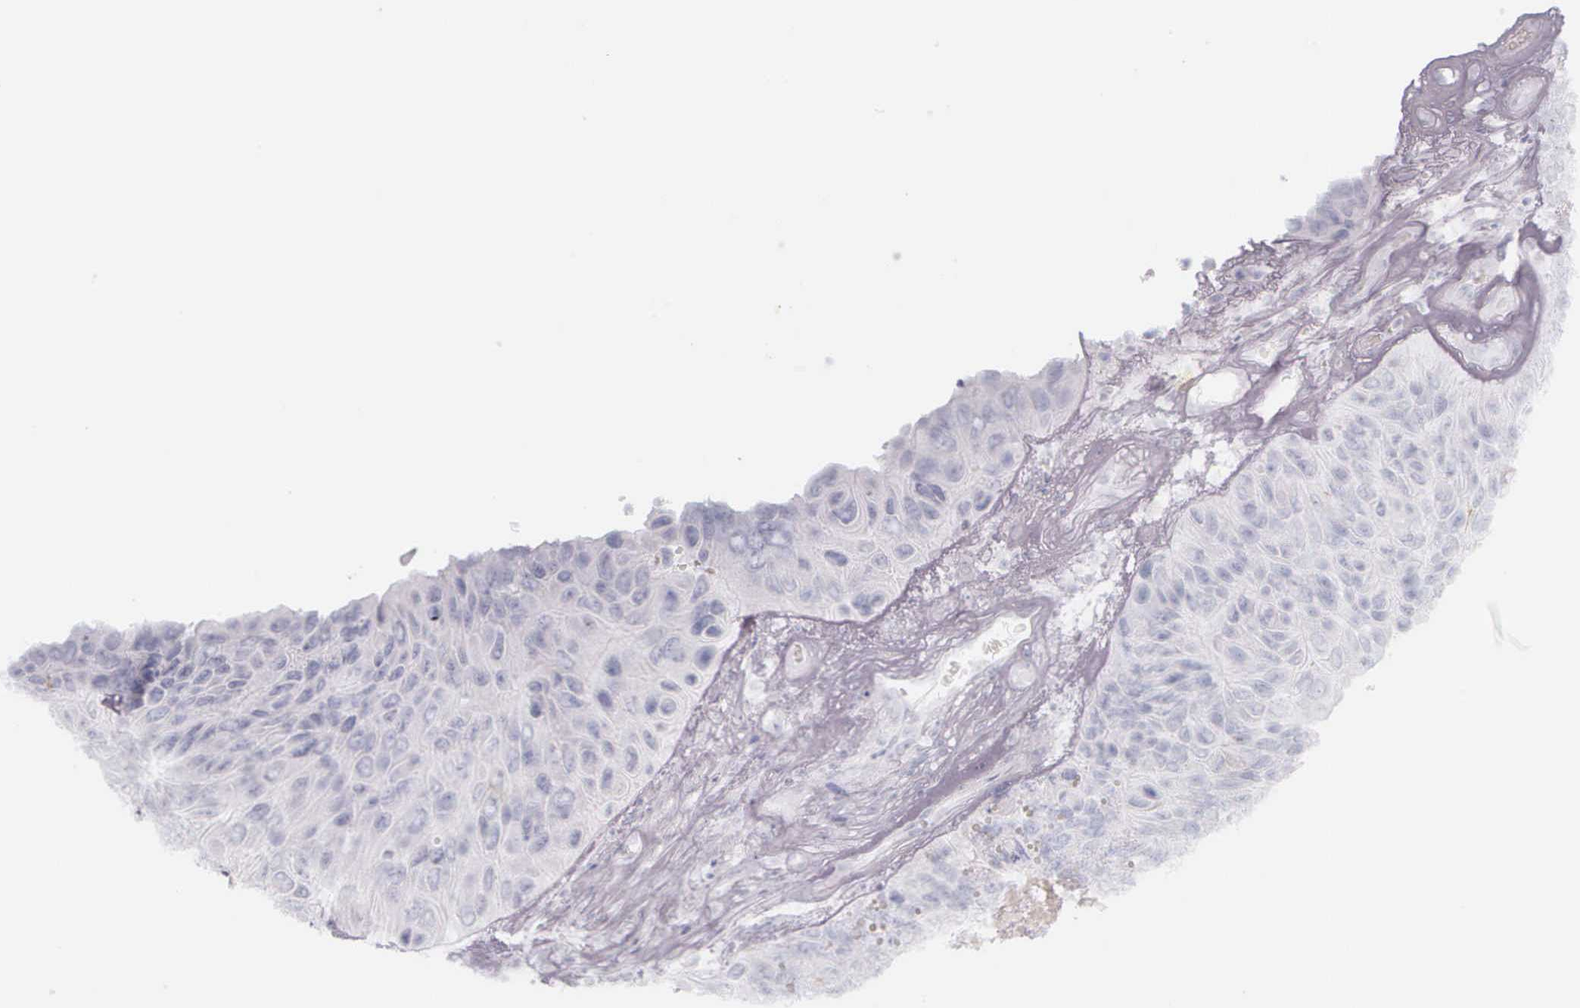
{"staining": {"intensity": "negative", "quantity": "none", "location": "none"}, "tissue": "urothelial cancer", "cell_type": "Tumor cells", "image_type": "cancer", "snomed": [{"axis": "morphology", "description": "Urothelial carcinoma, High grade"}, {"axis": "topography", "description": "Urinary bladder"}], "caption": "DAB (3,3'-diaminobenzidine) immunohistochemical staining of urothelial carcinoma (high-grade) shows no significant positivity in tumor cells.", "gene": "KRT14", "patient": {"sex": "male", "age": 66}}